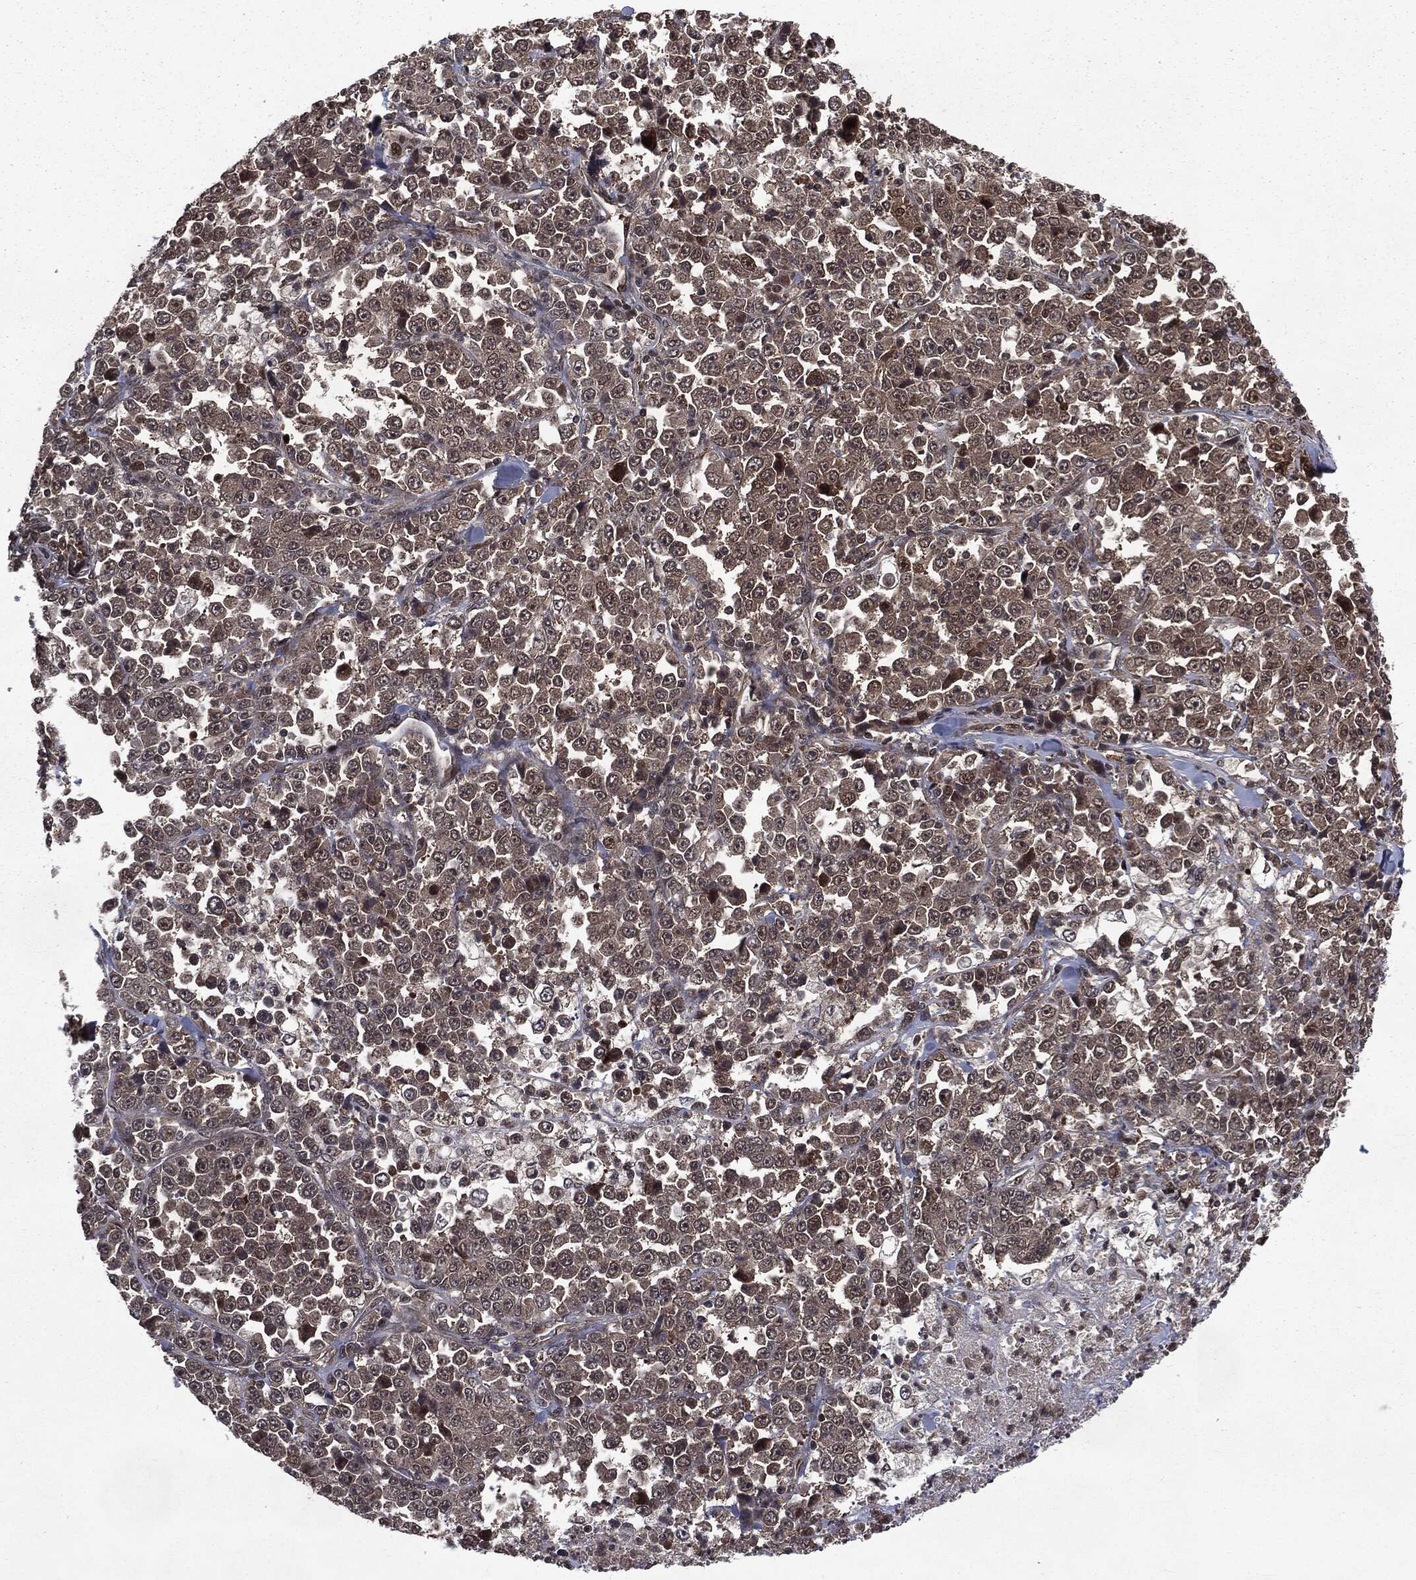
{"staining": {"intensity": "strong", "quantity": "<25%", "location": "cytoplasmic/membranous,nuclear"}, "tissue": "stomach cancer", "cell_type": "Tumor cells", "image_type": "cancer", "snomed": [{"axis": "morphology", "description": "Normal tissue, NOS"}, {"axis": "morphology", "description": "Adenocarcinoma, NOS"}, {"axis": "topography", "description": "Stomach, upper"}, {"axis": "topography", "description": "Stomach"}], "caption": "This micrograph displays immunohistochemistry staining of human adenocarcinoma (stomach), with medium strong cytoplasmic/membranous and nuclear expression in approximately <25% of tumor cells.", "gene": "STAU2", "patient": {"sex": "male", "age": 59}}